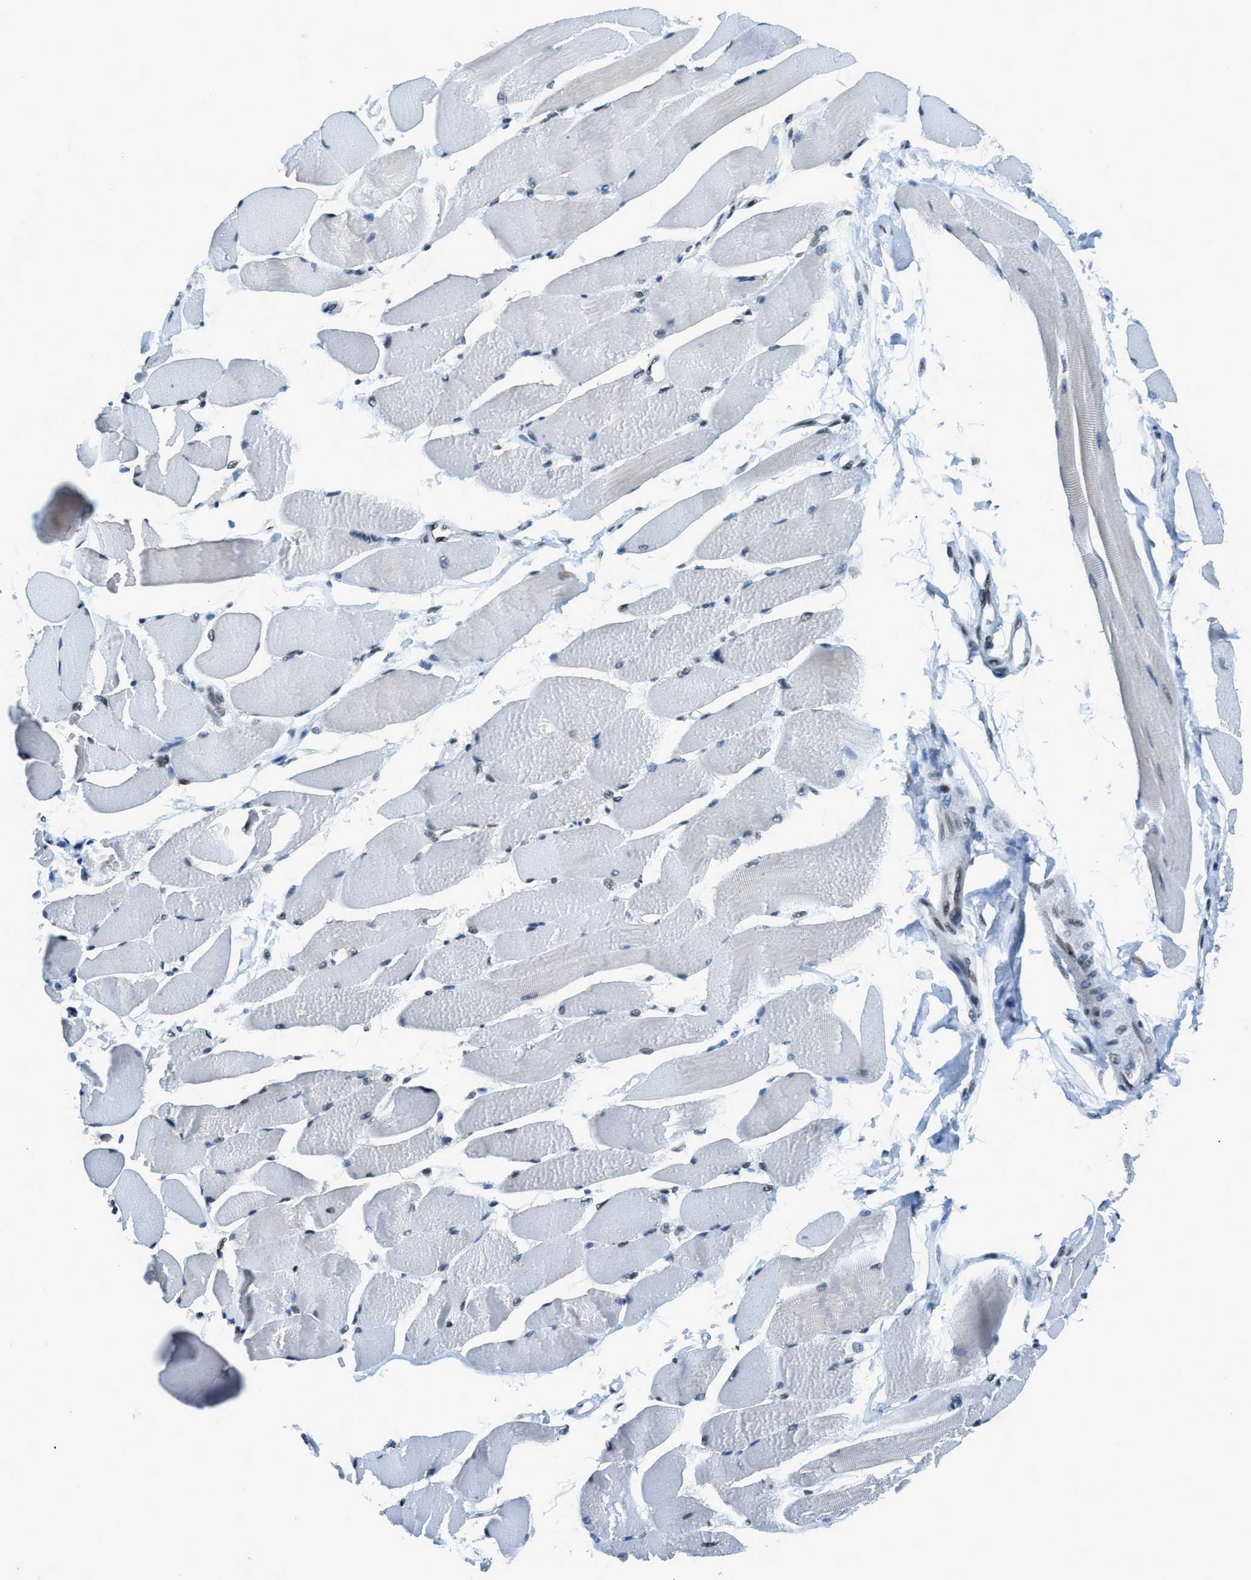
{"staining": {"intensity": "strong", "quantity": "25%-75%", "location": "nuclear"}, "tissue": "skeletal muscle", "cell_type": "Myocytes", "image_type": "normal", "snomed": [{"axis": "morphology", "description": "Normal tissue, NOS"}, {"axis": "topography", "description": "Skeletal muscle"}, {"axis": "topography", "description": "Peripheral nerve tissue"}], "caption": "Brown immunohistochemical staining in normal skeletal muscle reveals strong nuclear positivity in about 25%-75% of myocytes. Nuclei are stained in blue.", "gene": "RAD51B", "patient": {"sex": "female", "age": 84}}